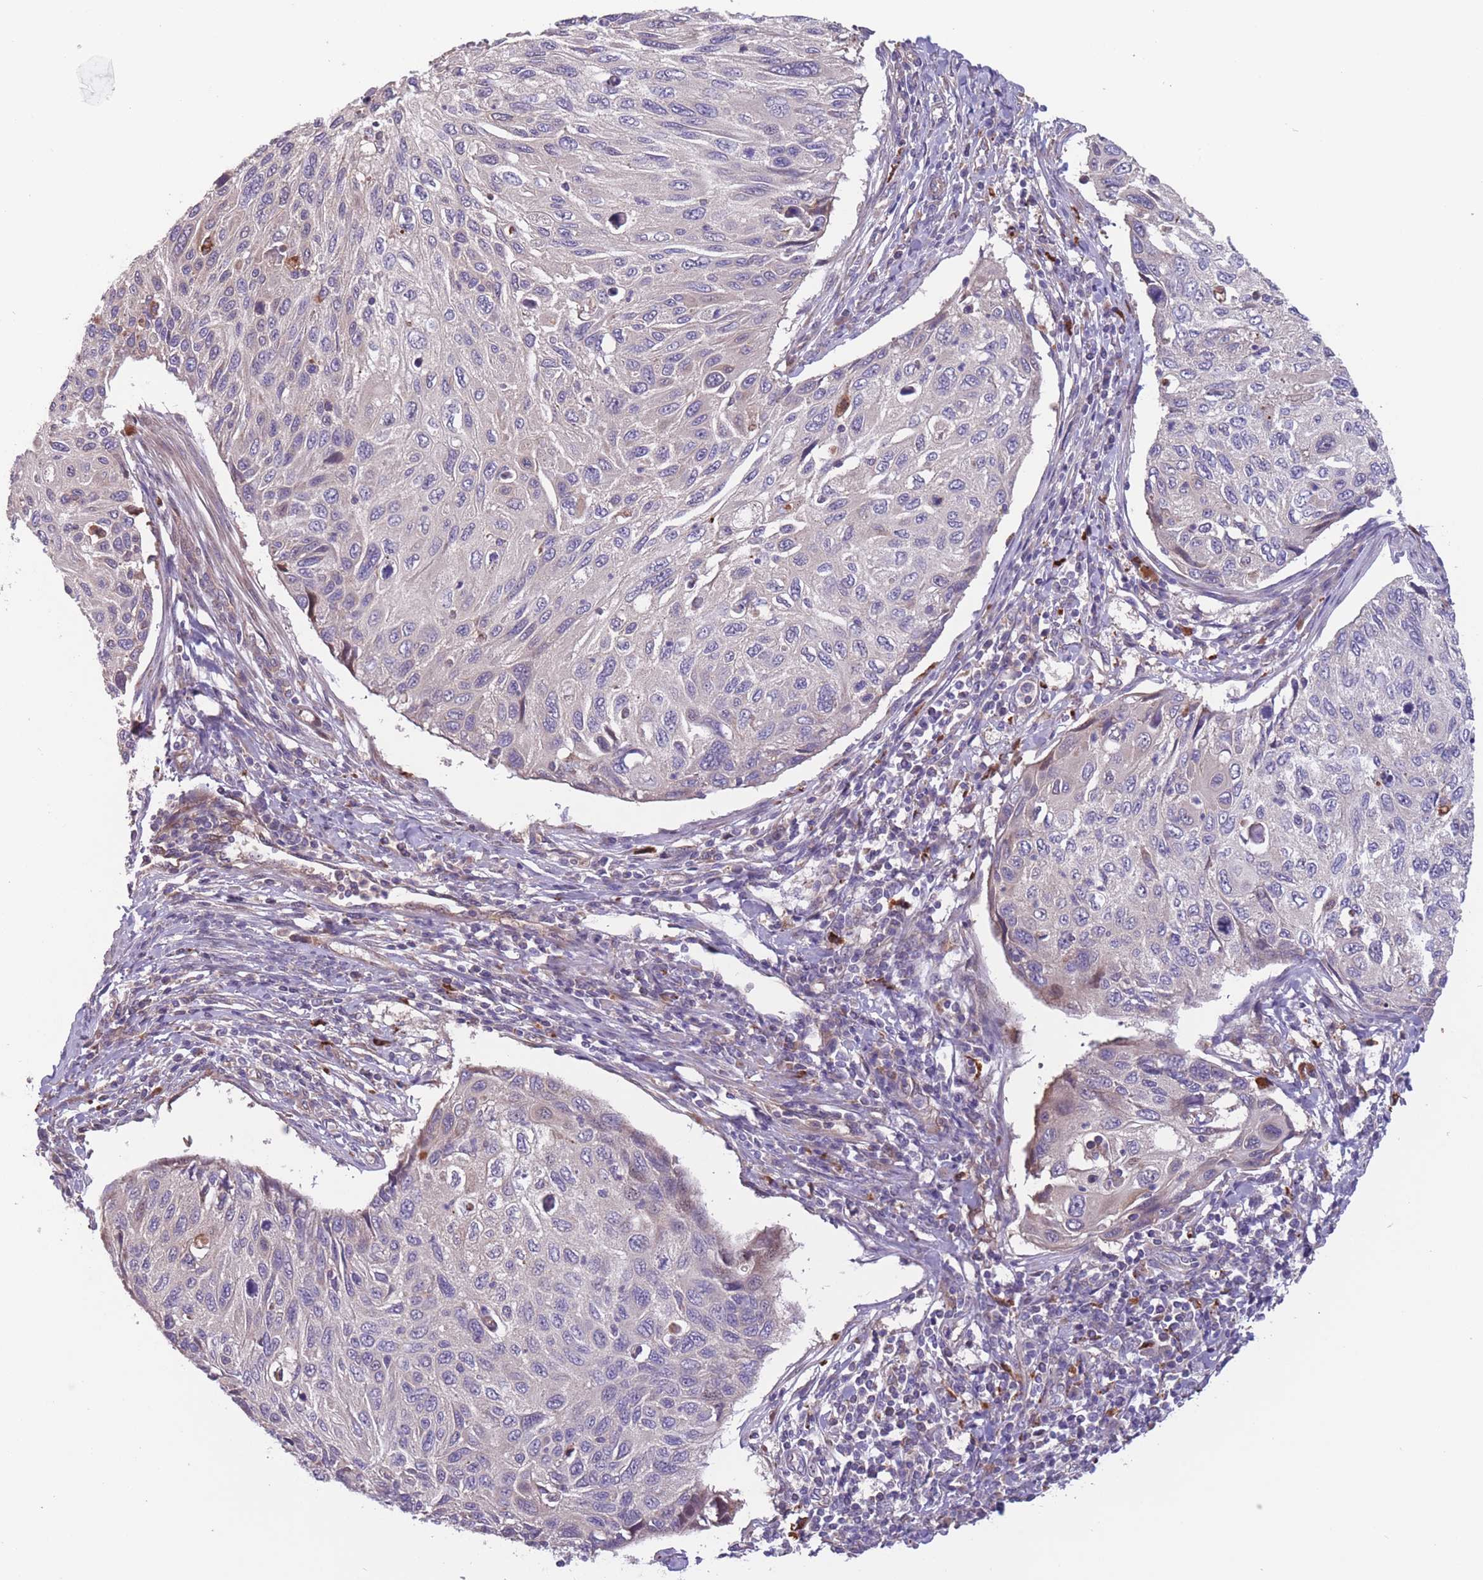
{"staining": {"intensity": "negative", "quantity": "none", "location": "none"}, "tissue": "cervical cancer", "cell_type": "Tumor cells", "image_type": "cancer", "snomed": [{"axis": "morphology", "description": "Squamous cell carcinoma, NOS"}, {"axis": "topography", "description": "Cervix"}], "caption": "Human cervical cancer stained for a protein using IHC exhibits no positivity in tumor cells.", "gene": "ITPKC", "patient": {"sex": "female", "age": 70}}